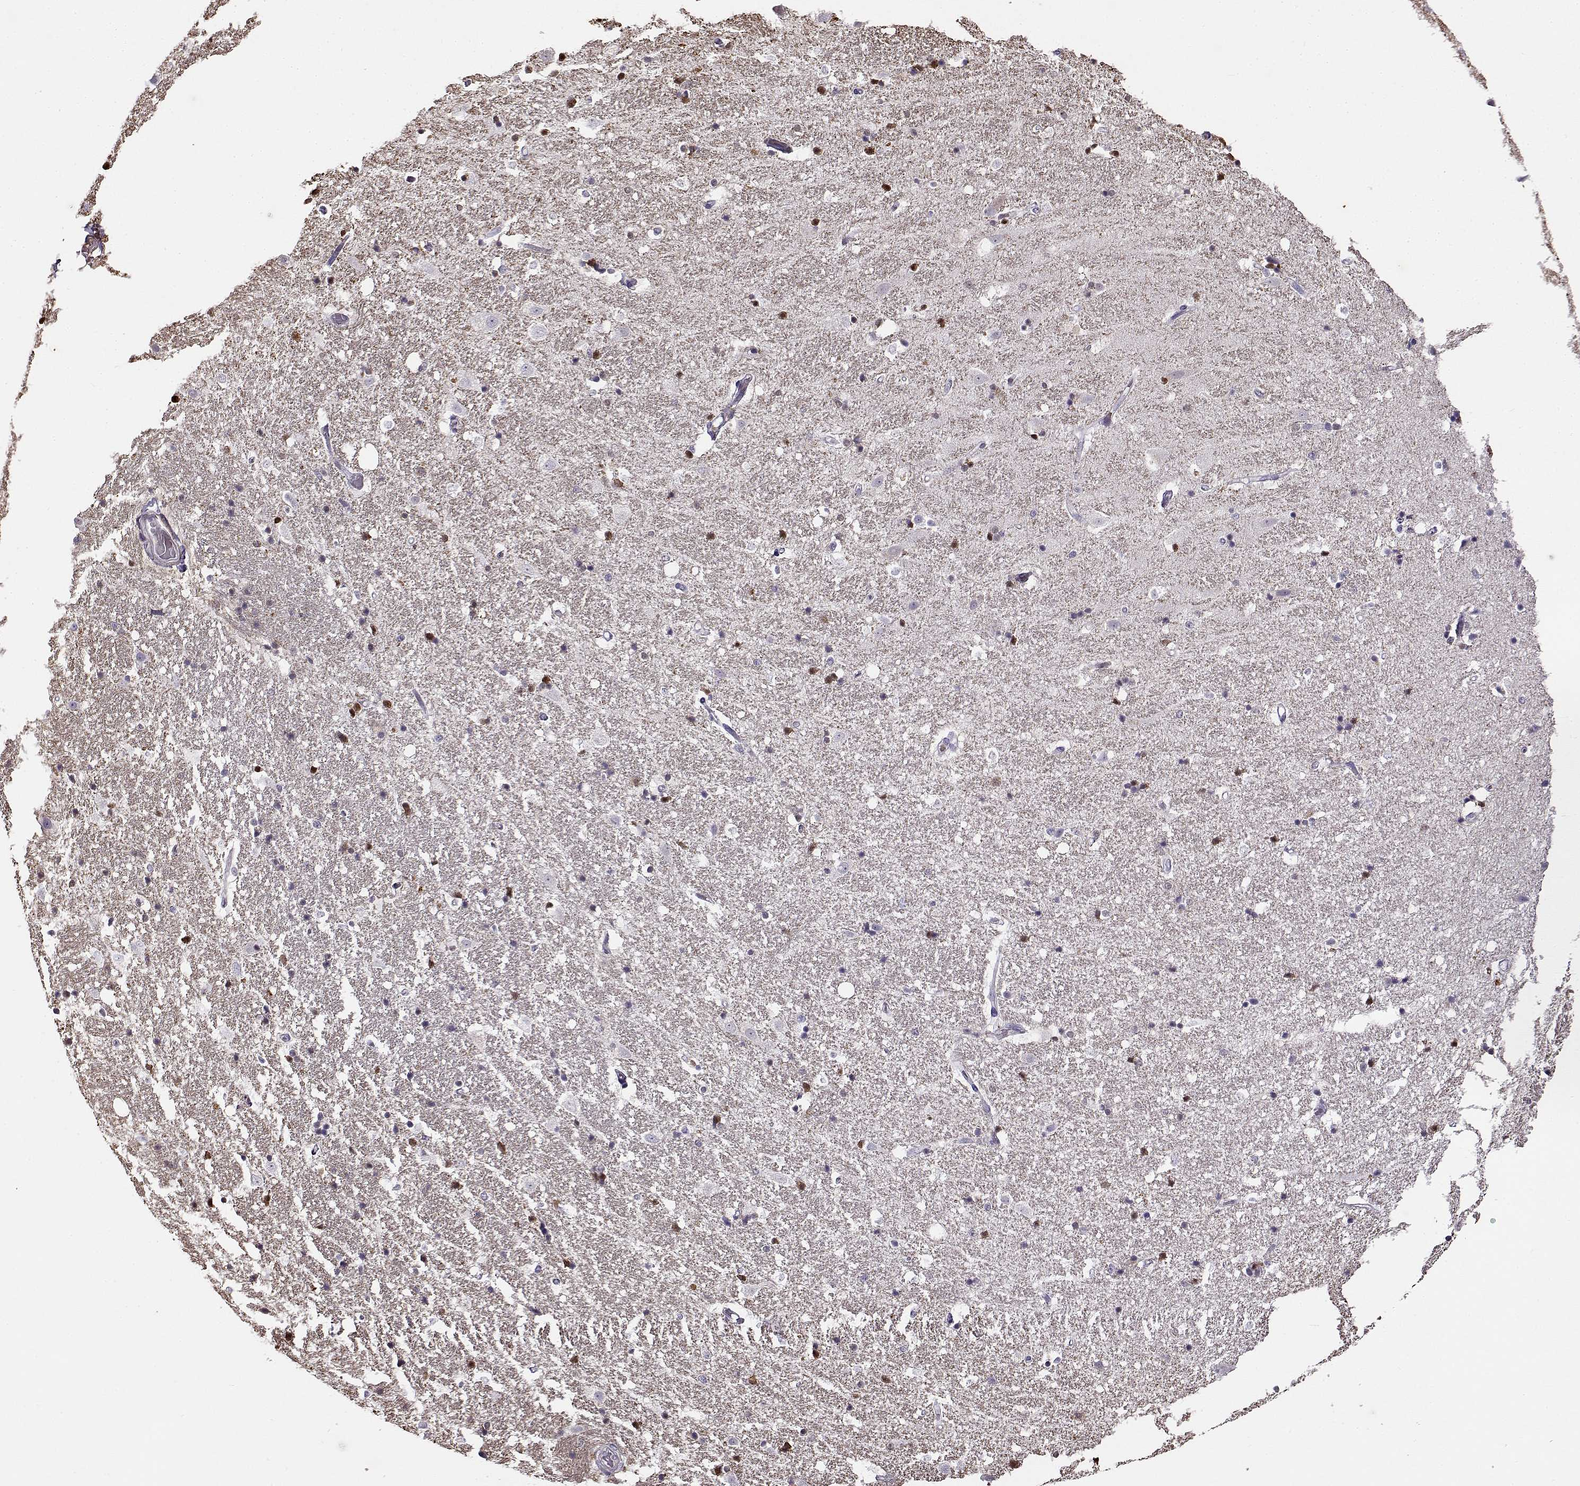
{"staining": {"intensity": "strong", "quantity": "<25%", "location": "cytoplasmic/membranous,nuclear"}, "tissue": "hippocampus", "cell_type": "Glial cells", "image_type": "normal", "snomed": [{"axis": "morphology", "description": "Normal tissue, NOS"}, {"axis": "topography", "description": "Hippocampus"}], "caption": "The image displays a brown stain indicating the presence of a protein in the cytoplasmic/membranous,nuclear of glial cells in hippocampus. The protein is shown in brown color, while the nuclei are stained blue.", "gene": "UCP3", "patient": {"sex": "male", "age": 49}}